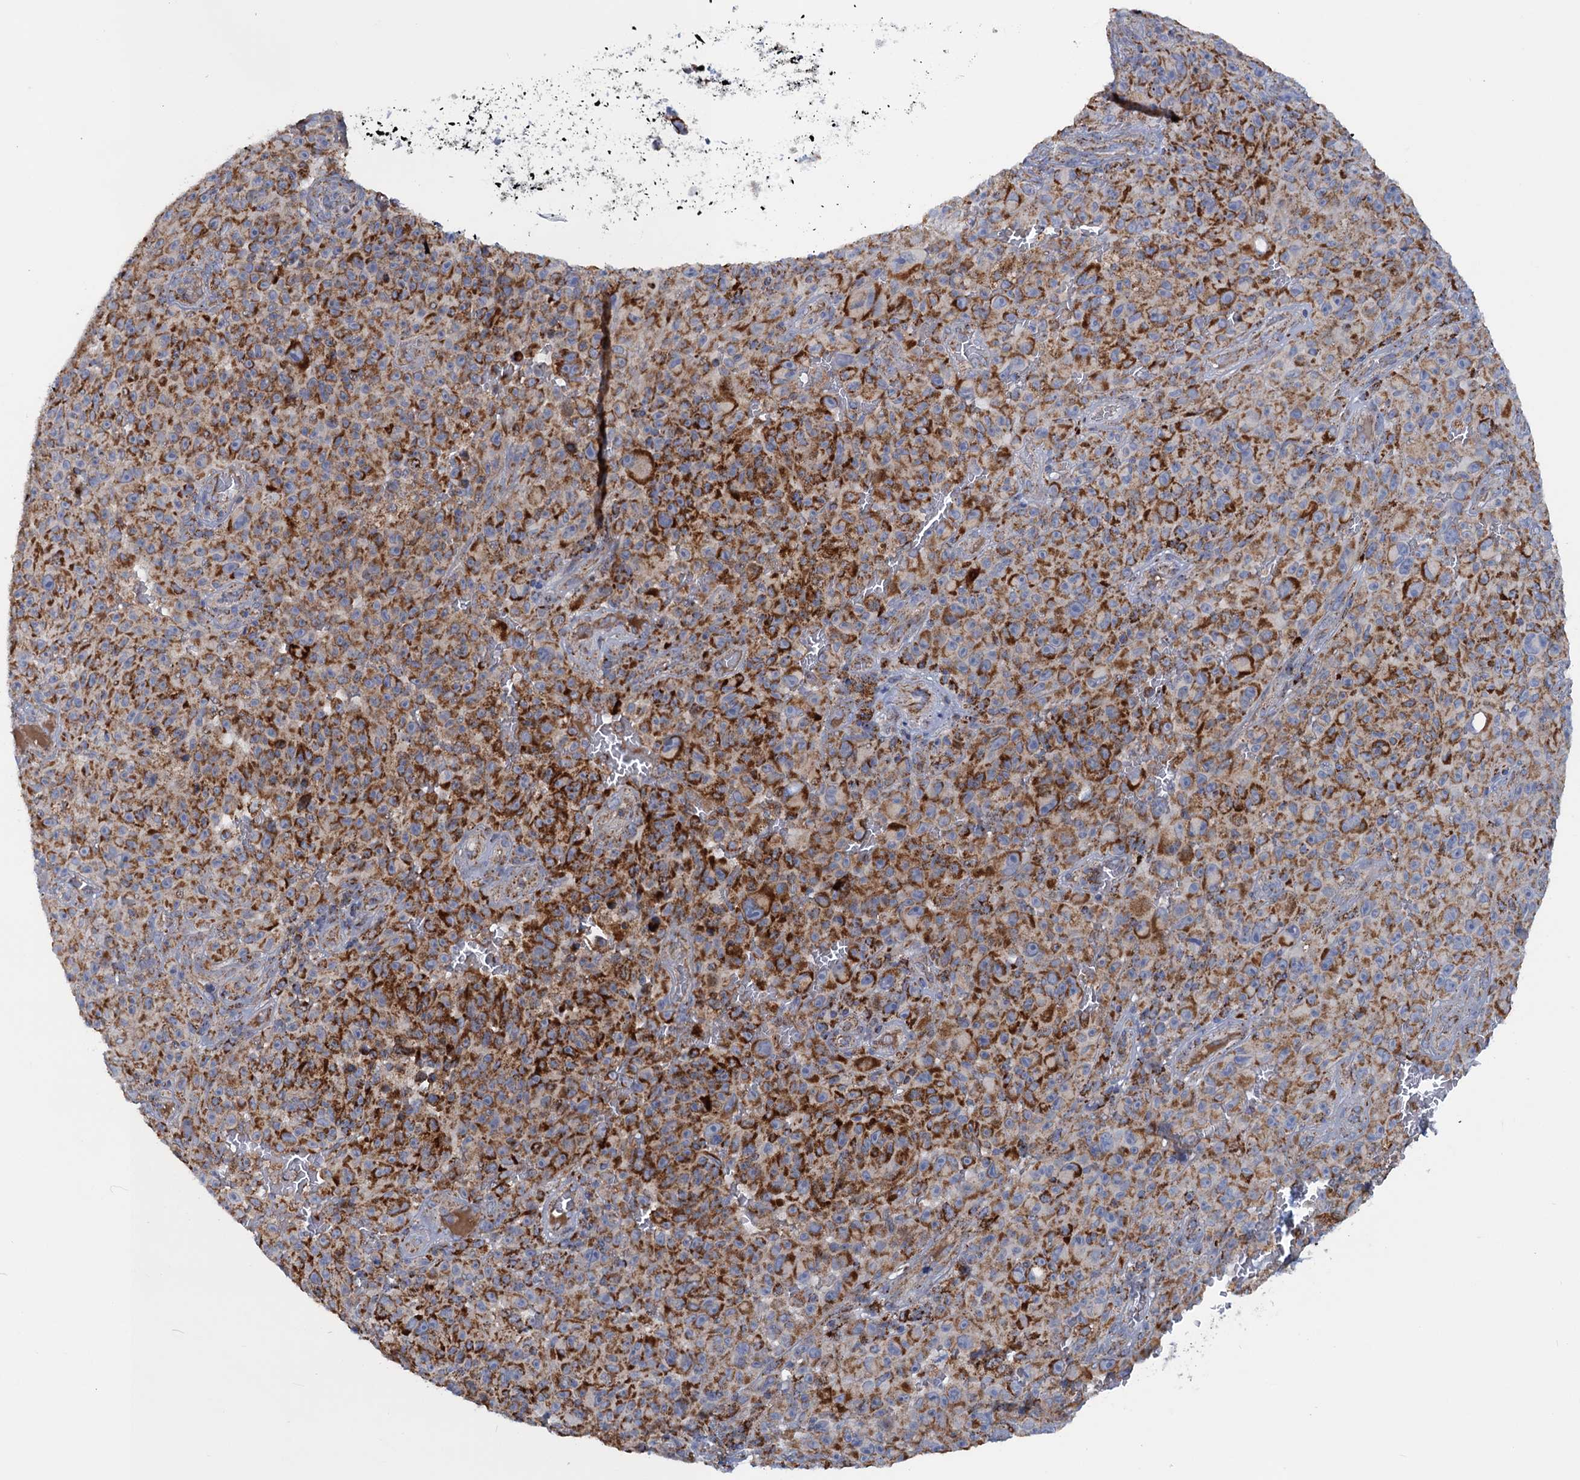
{"staining": {"intensity": "strong", "quantity": ">75%", "location": "cytoplasmic/membranous"}, "tissue": "melanoma", "cell_type": "Tumor cells", "image_type": "cancer", "snomed": [{"axis": "morphology", "description": "Malignant melanoma, NOS"}, {"axis": "topography", "description": "Skin"}], "caption": "Protein staining demonstrates strong cytoplasmic/membranous staining in approximately >75% of tumor cells in melanoma.", "gene": "GTPBP3", "patient": {"sex": "female", "age": 82}}